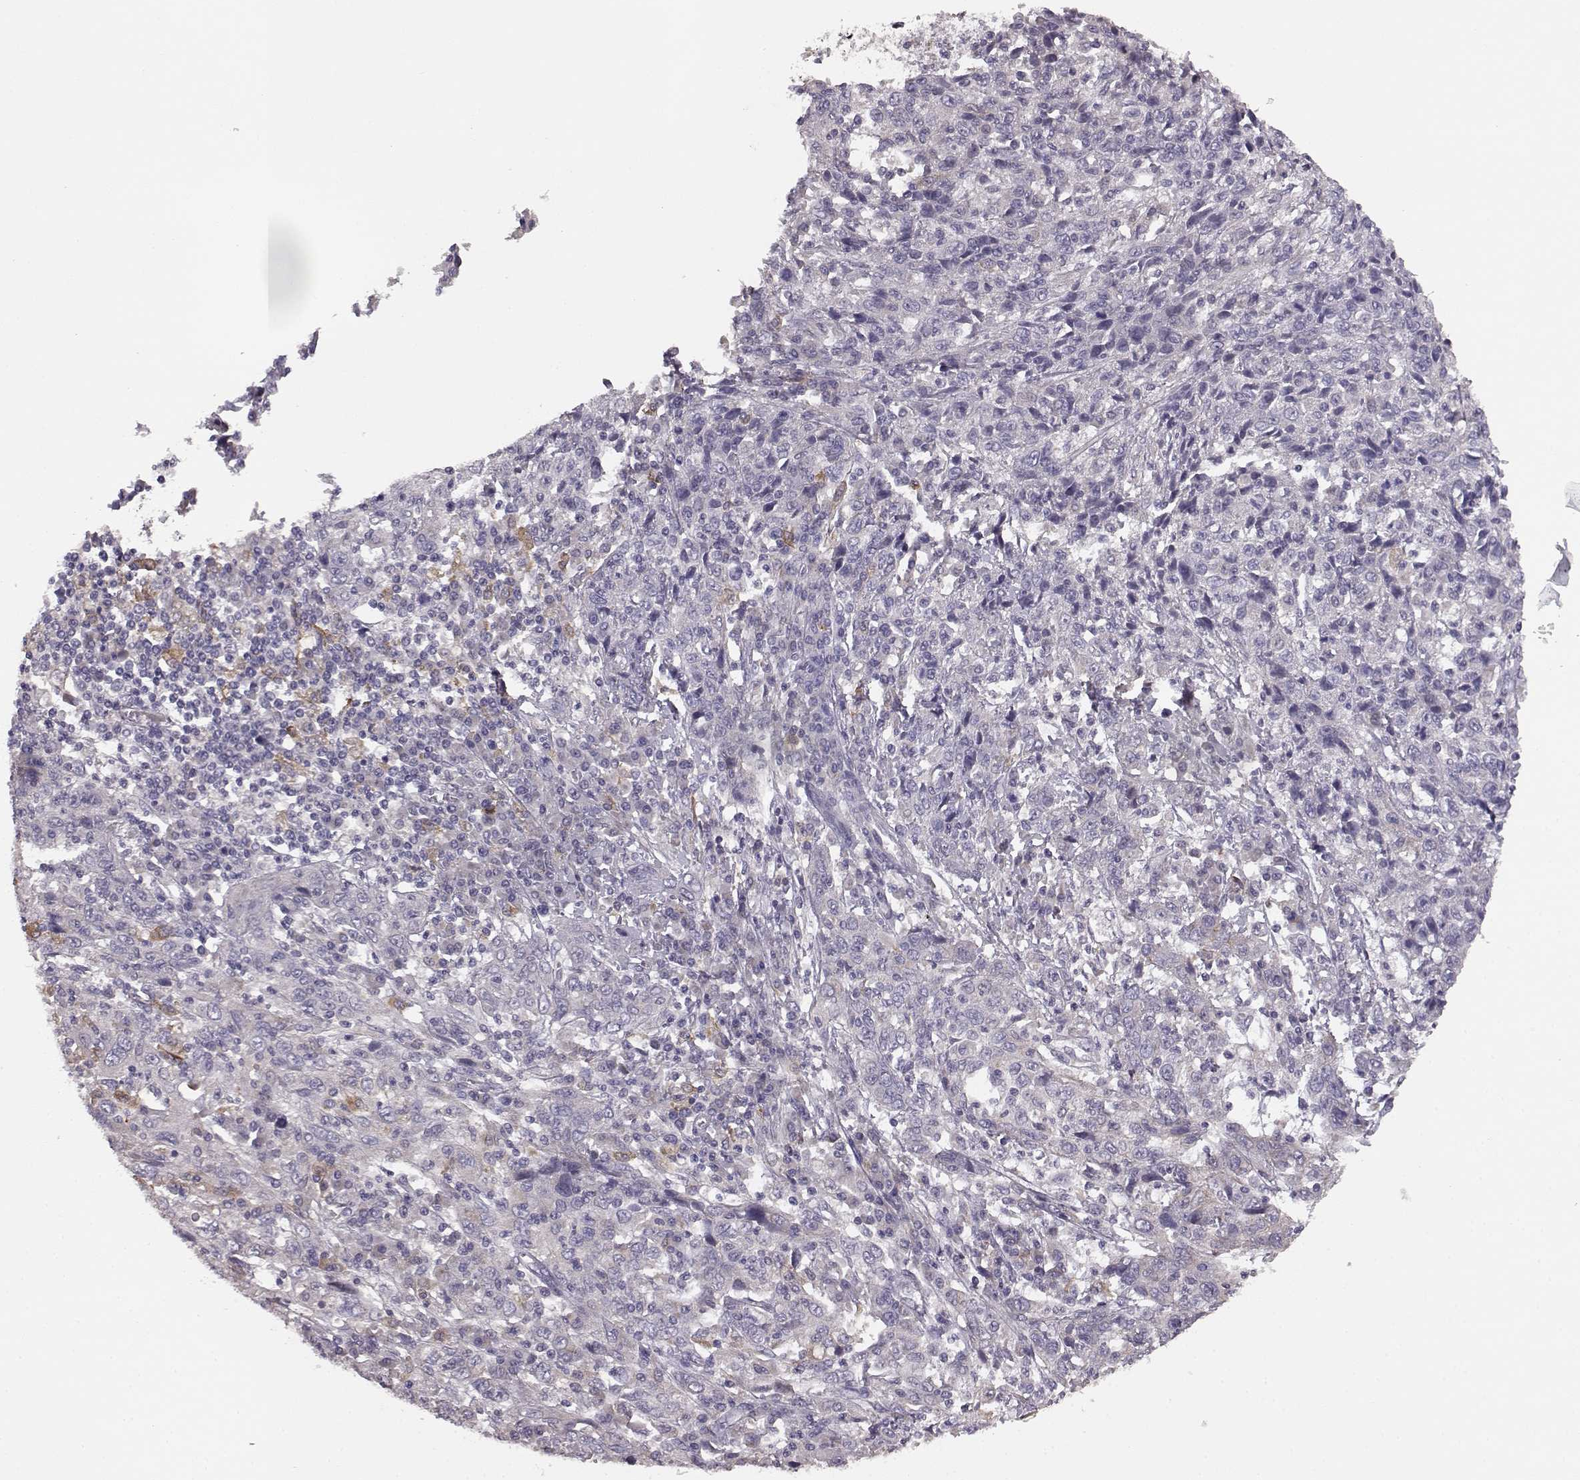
{"staining": {"intensity": "negative", "quantity": "none", "location": "none"}, "tissue": "cervical cancer", "cell_type": "Tumor cells", "image_type": "cancer", "snomed": [{"axis": "morphology", "description": "Squamous cell carcinoma, NOS"}, {"axis": "topography", "description": "Cervix"}], "caption": "An immunohistochemistry histopathology image of cervical cancer (squamous cell carcinoma) is shown. There is no staining in tumor cells of cervical cancer (squamous cell carcinoma).", "gene": "GHR", "patient": {"sex": "female", "age": 46}}